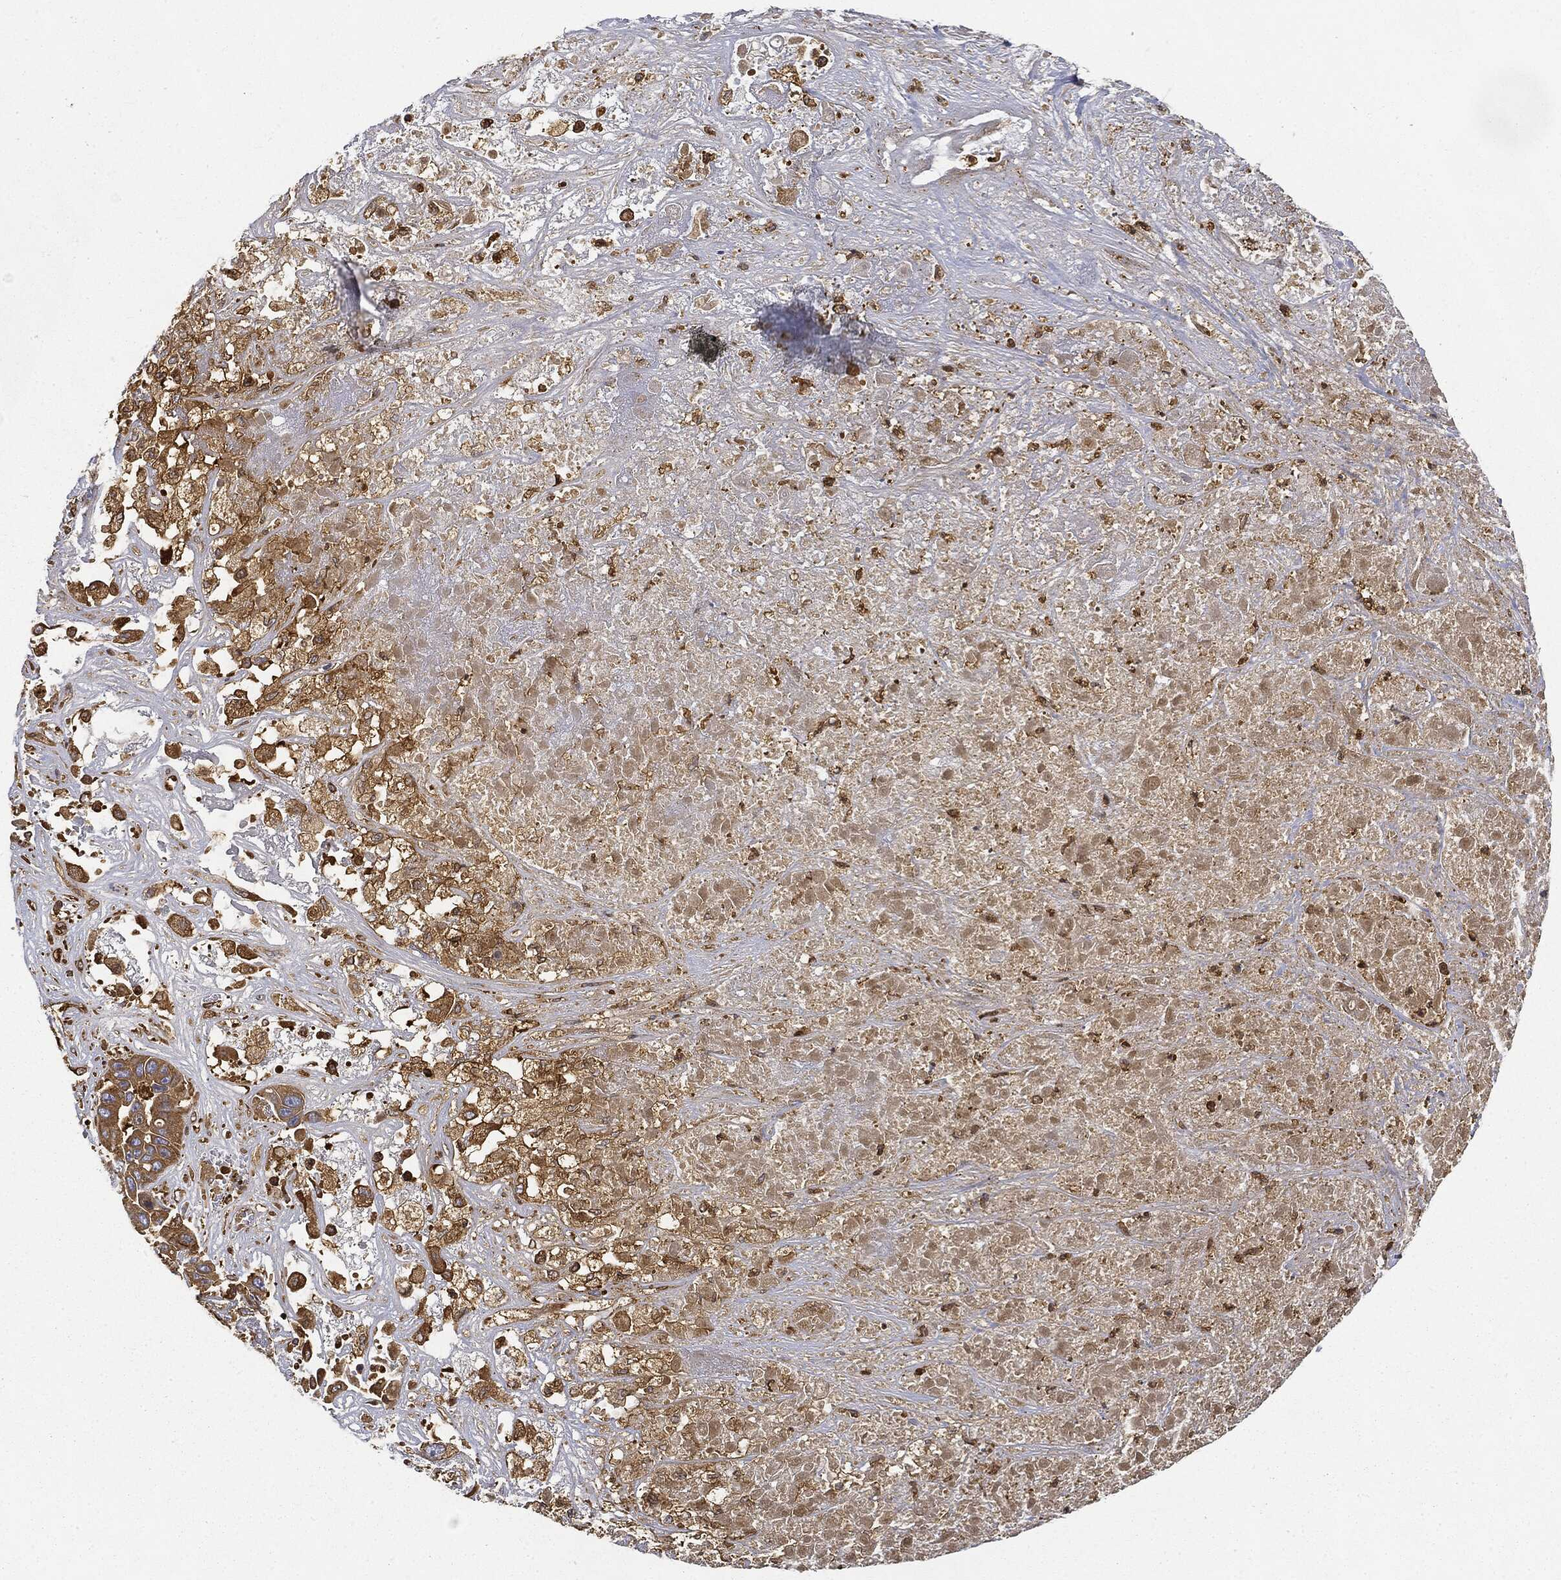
{"staining": {"intensity": "moderate", "quantity": ">75%", "location": "cytoplasmic/membranous"}, "tissue": "liver cancer", "cell_type": "Tumor cells", "image_type": "cancer", "snomed": [{"axis": "morphology", "description": "Cholangiocarcinoma"}, {"axis": "topography", "description": "Liver"}], "caption": "Moderate cytoplasmic/membranous protein staining is identified in approximately >75% of tumor cells in liver cancer (cholangiocarcinoma).", "gene": "WDR1", "patient": {"sex": "female", "age": 52}}